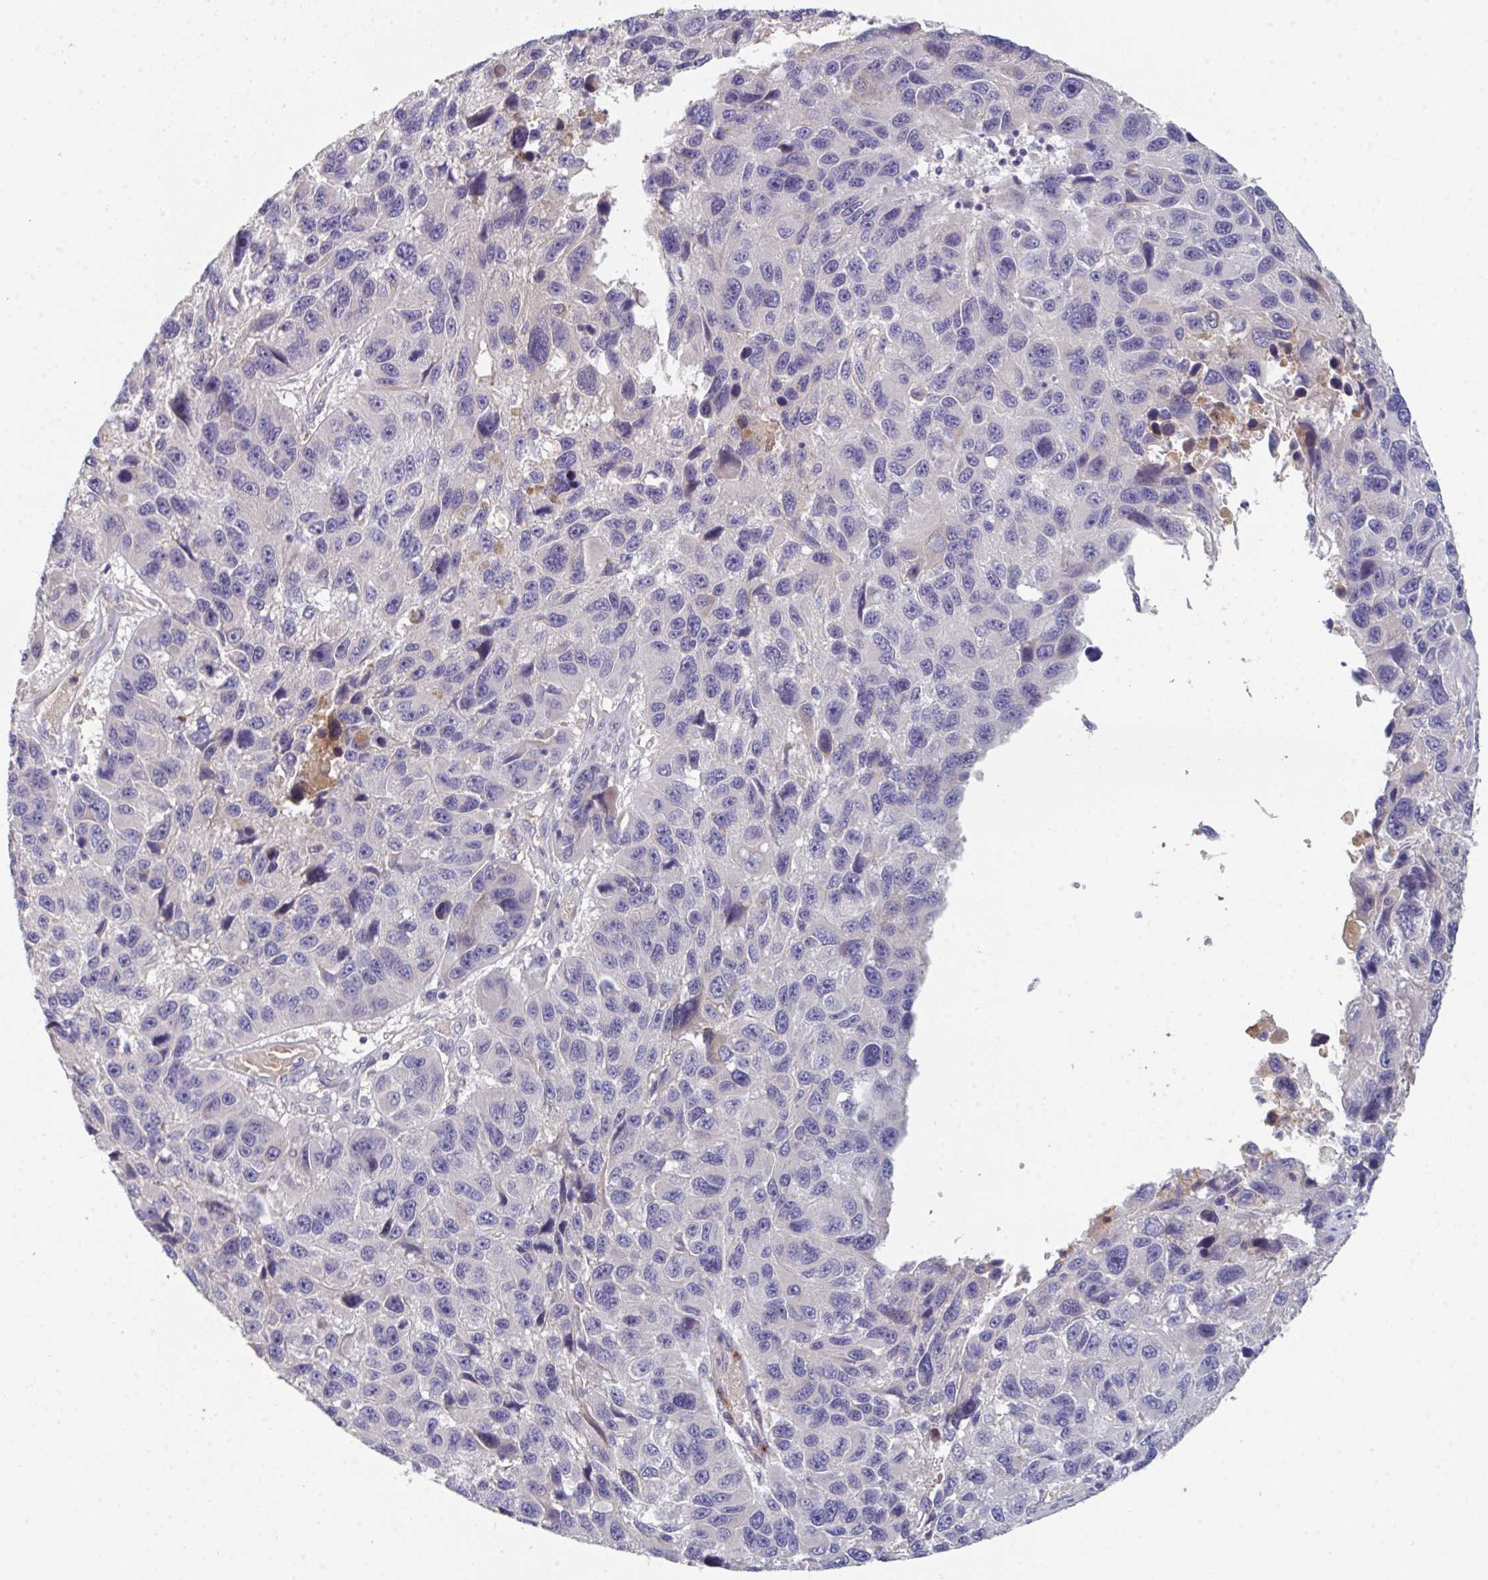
{"staining": {"intensity": "negative", "quantity": "none", "location": "none"}, "tissue": "melanoma", "cell_type": "Tumor cells", "image_type": "cancer", "snomed": [{"axis": "morphology", "description": "Malignant melanoma, NOS"}, {"axis": "topography", "description": "Skin"}], "caption": "Human melanoma stained for a protein using immunohistochemistry exhibits no expression in tumor cells.", "gene": "HGFAC", "patient": {"sex": "male", "age": 53}}